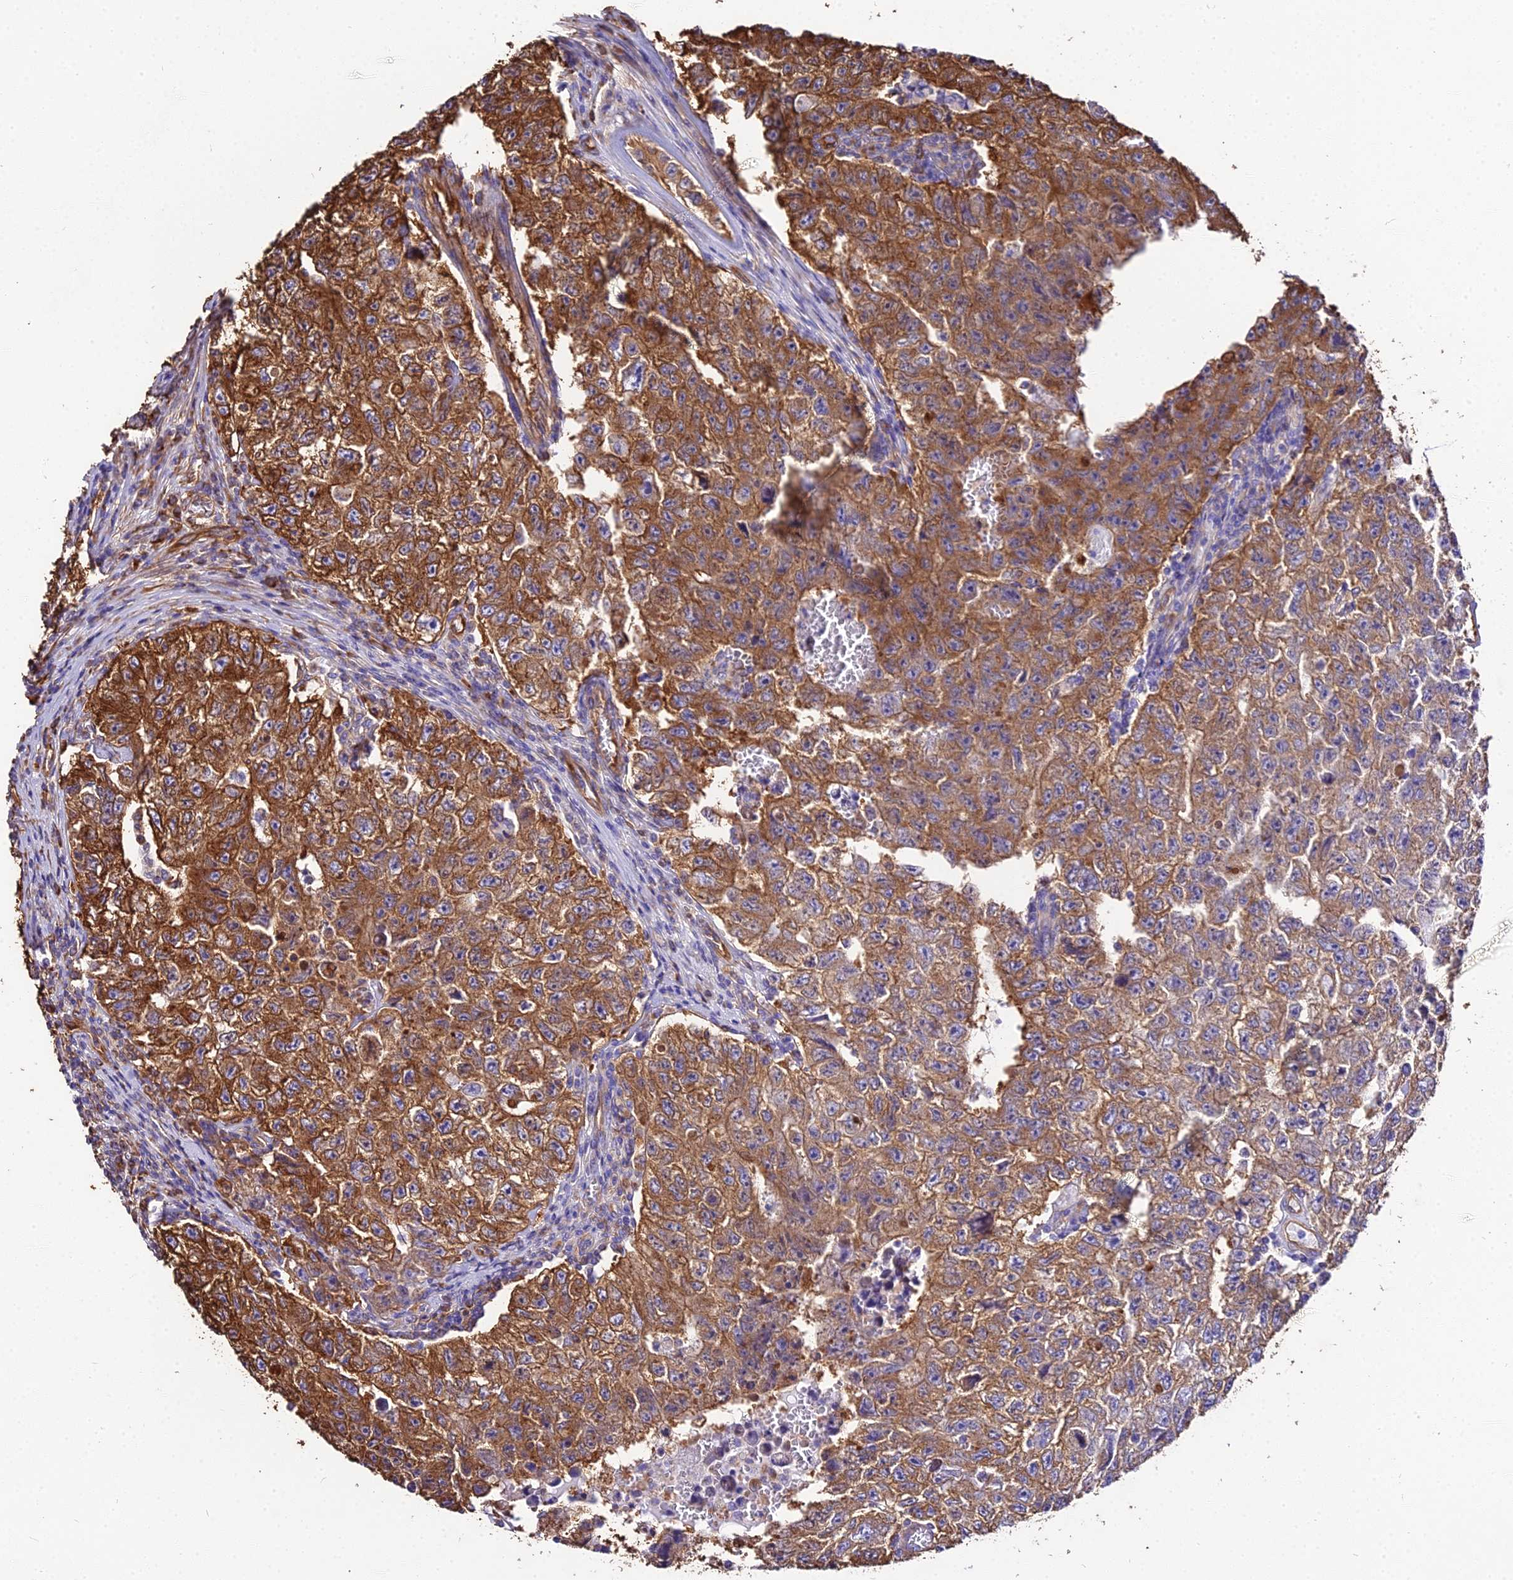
{"staining": {"intensity": "strong", "quantity": ">75%", "location": "cytoplasmic/membranous"}, "tissue": "testis cancer", "cell_type": "Tumor cells", "image_type": "cancer", "snomed": [{"axis": "morphology", "description": "Carcinoma, Embryonal, NOS"}, {"axis": "topography", "description": "Testis"}], "caption": "Approximately >75% of tumor cells in human testis cancer (embryonal carcinoma) demonstrate strong cytoplasmic/membranous protein positivity as visualized by brown immunohistochemical staining.", "gene": "TUBA3D", "patient": {"sex": "male", "age": 17}}